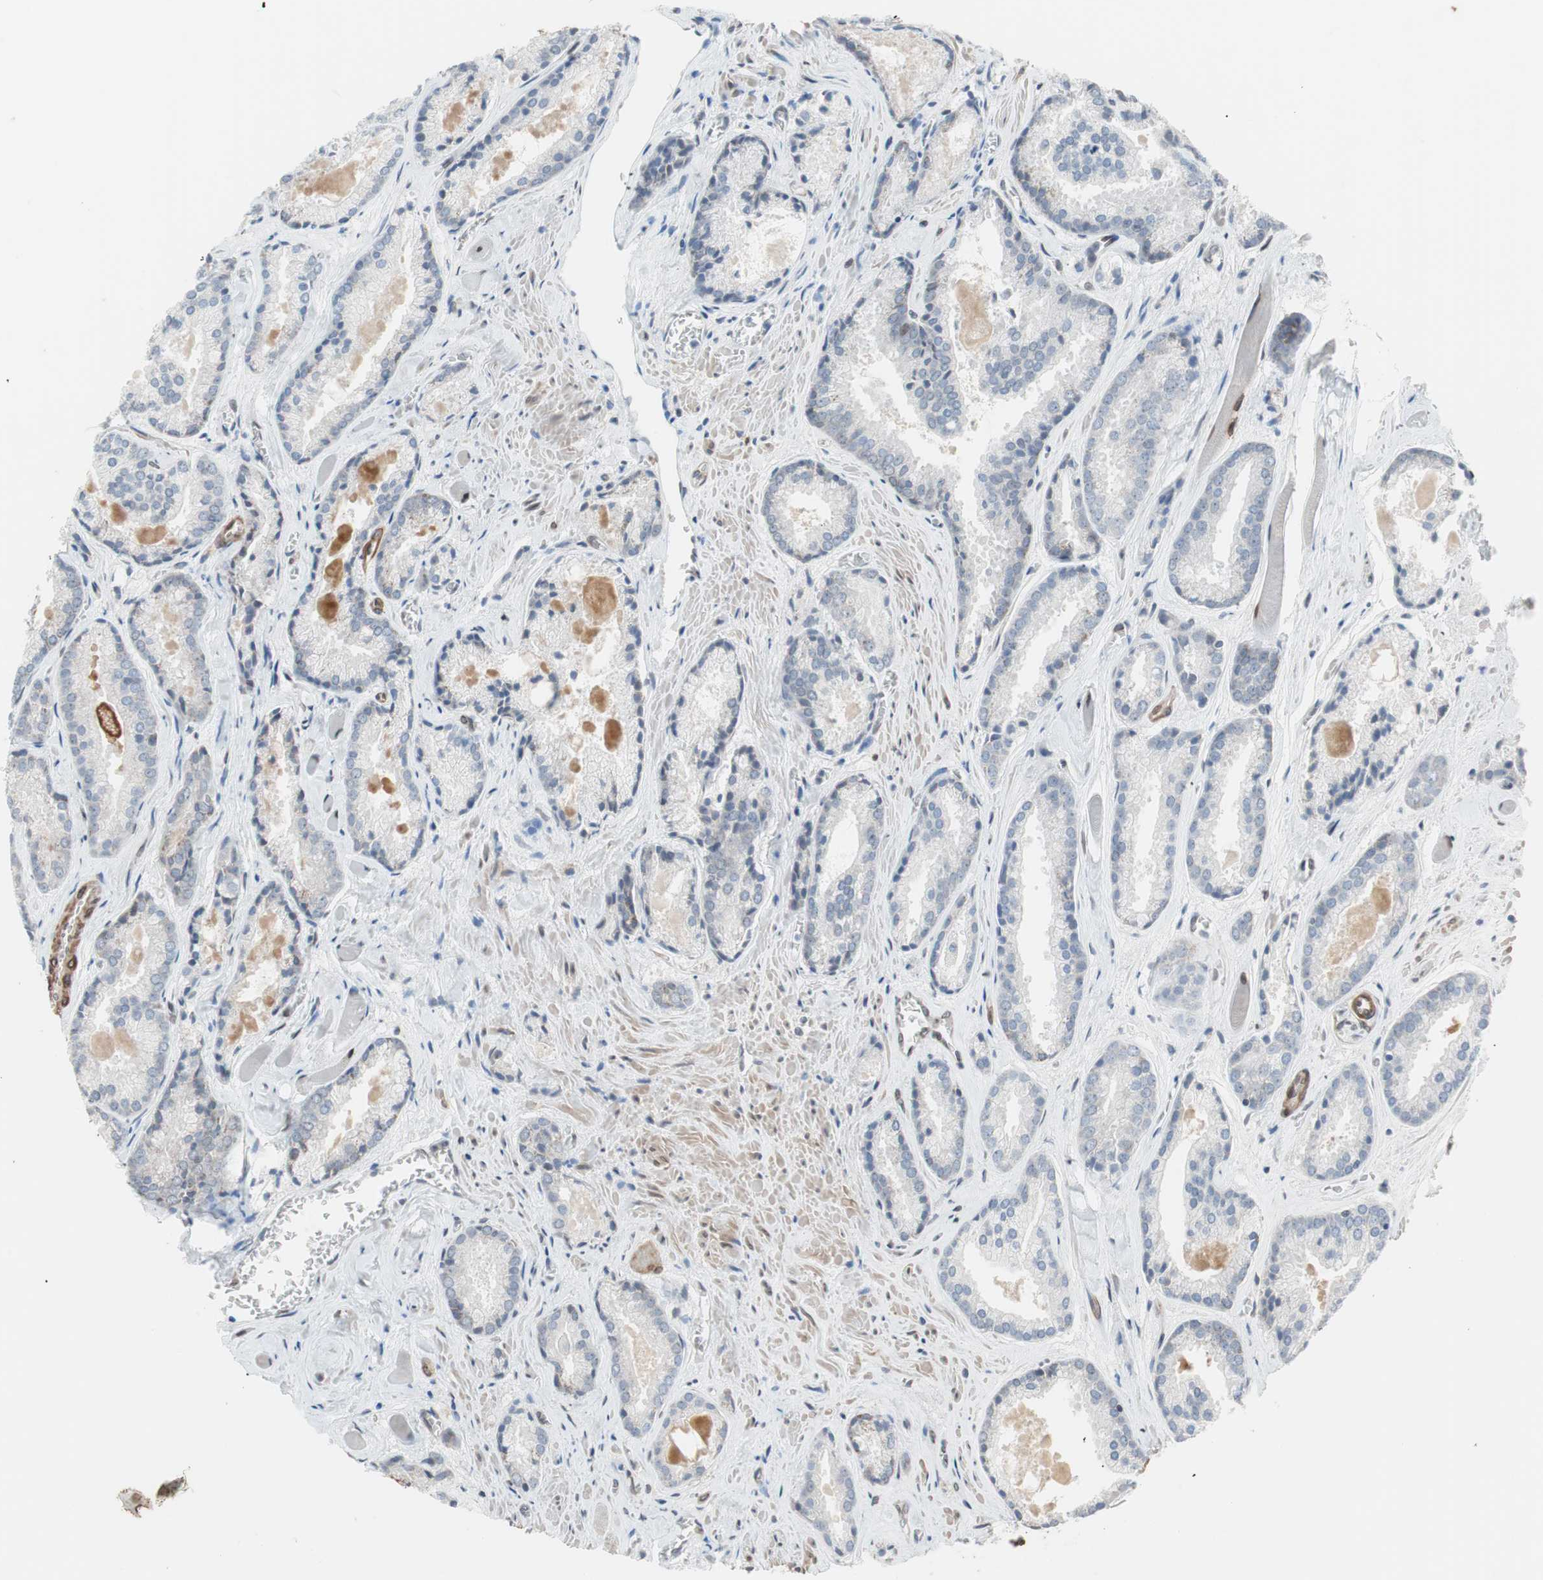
{"staining": {"intensity": "negative", "quantity": "none", "location": "none"}, "tissue": "prostate cancer", "cell_type": "Tumor cells", "image_type": "cancer", "snomed": [{"axis": "morphology", "description": "Adenocarcinoma, Low grade"}, {"axis": "topography", "description": "Prostate"}], "caption": "The IHC histopathology image has no significant positivity in tumor cells of low-grade adenocarcinoma (prostate) tissue.", "gene": "ARNT2", "patient": {"sex": "male", "age": 64}}